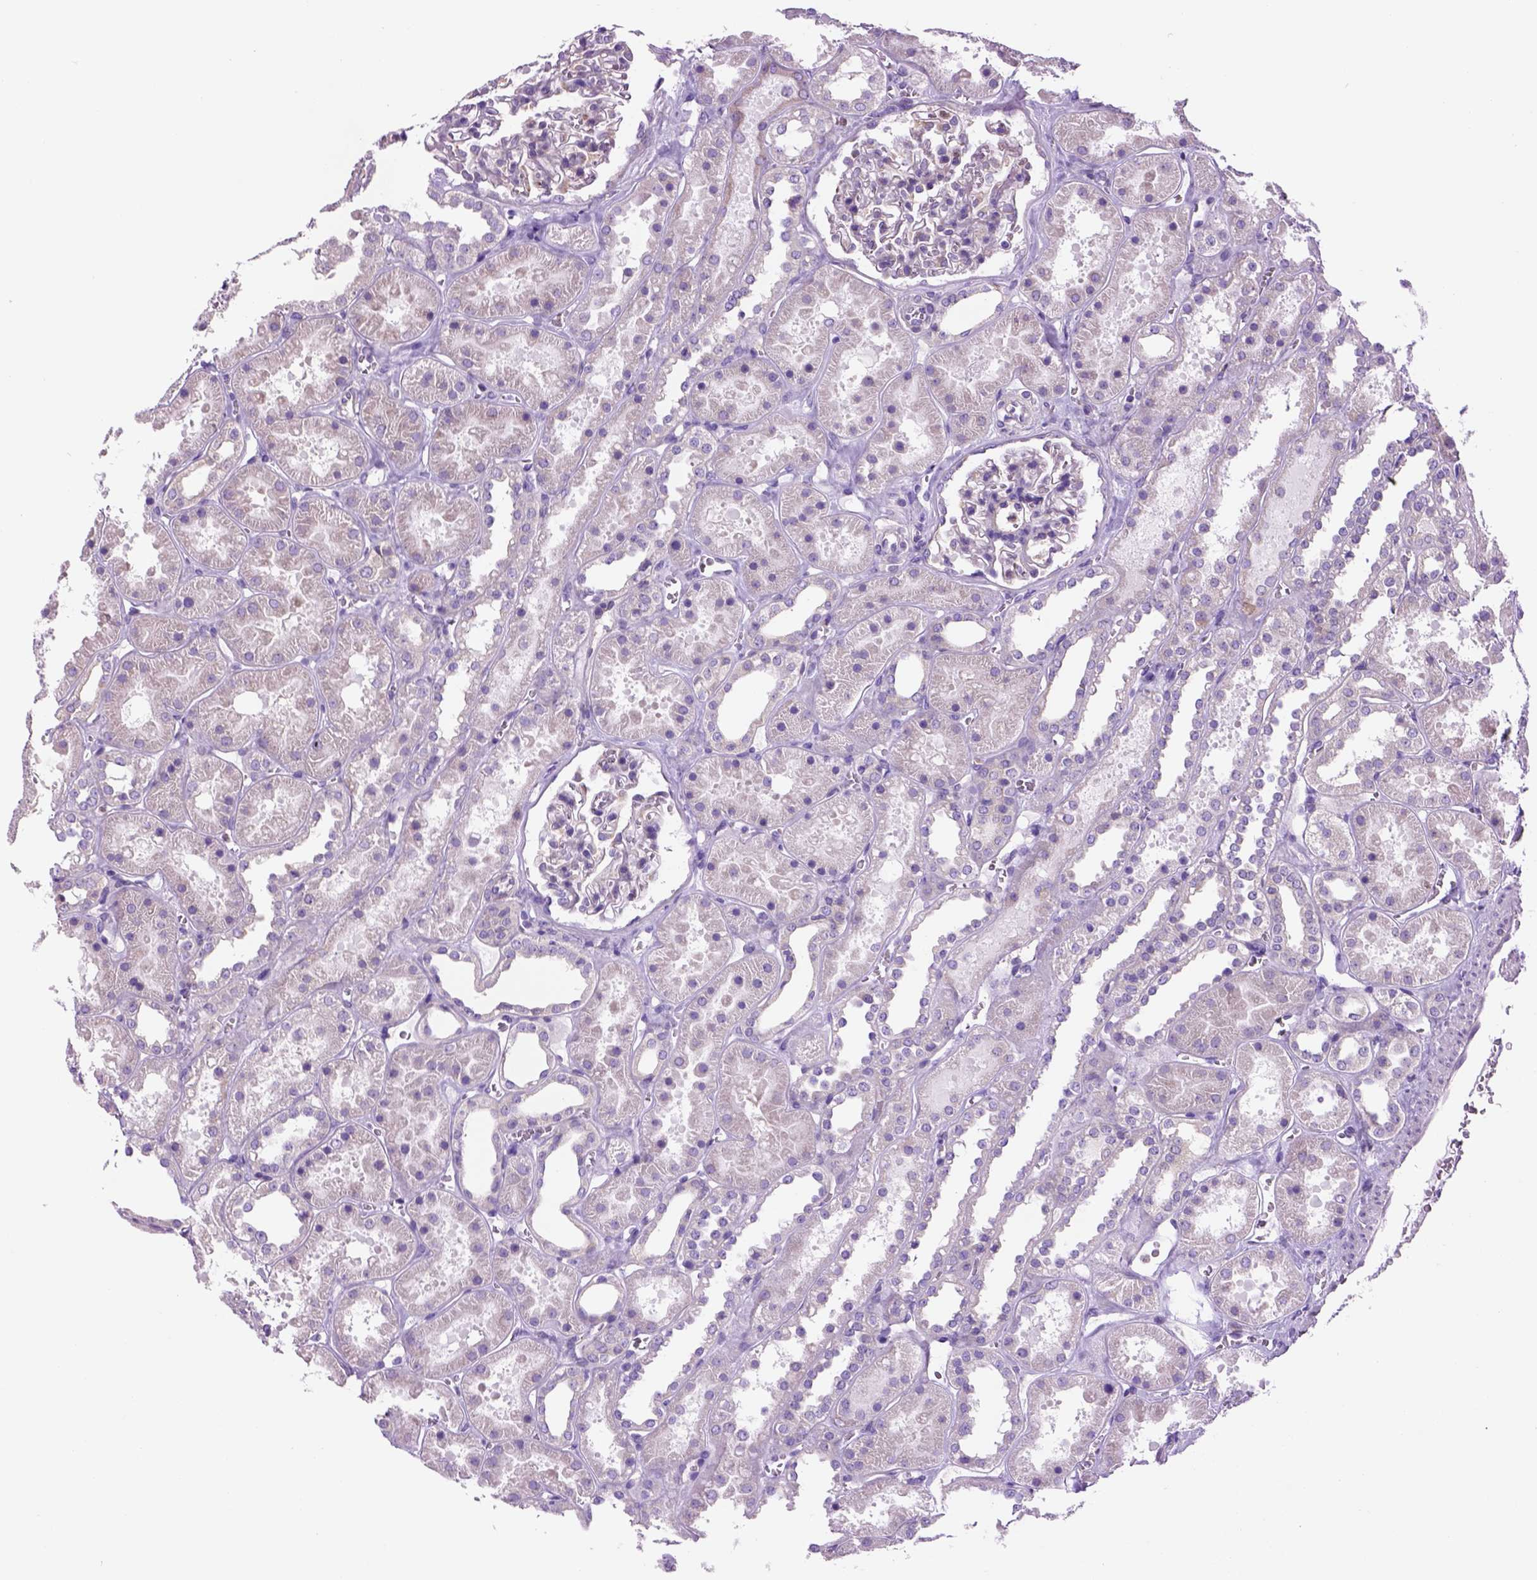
{"staining": {"intensity": "negative", "quantity": "none", "location": "none"}, "tissue": "kidney", "cell_type": "Cells in glomeruli", "image_type": "normal", "snomed": [{"axis": "morphology", "description": "Normal tissue, NOS"}, {"axis": "topography", "description": "Kidney"}], "caption": "This is an immunohistochemistry image of benign kidney. There is no expression in cells in glomeruli.", "gene": "PIAS3", "patient": {"sex": "female", "age": 41}}